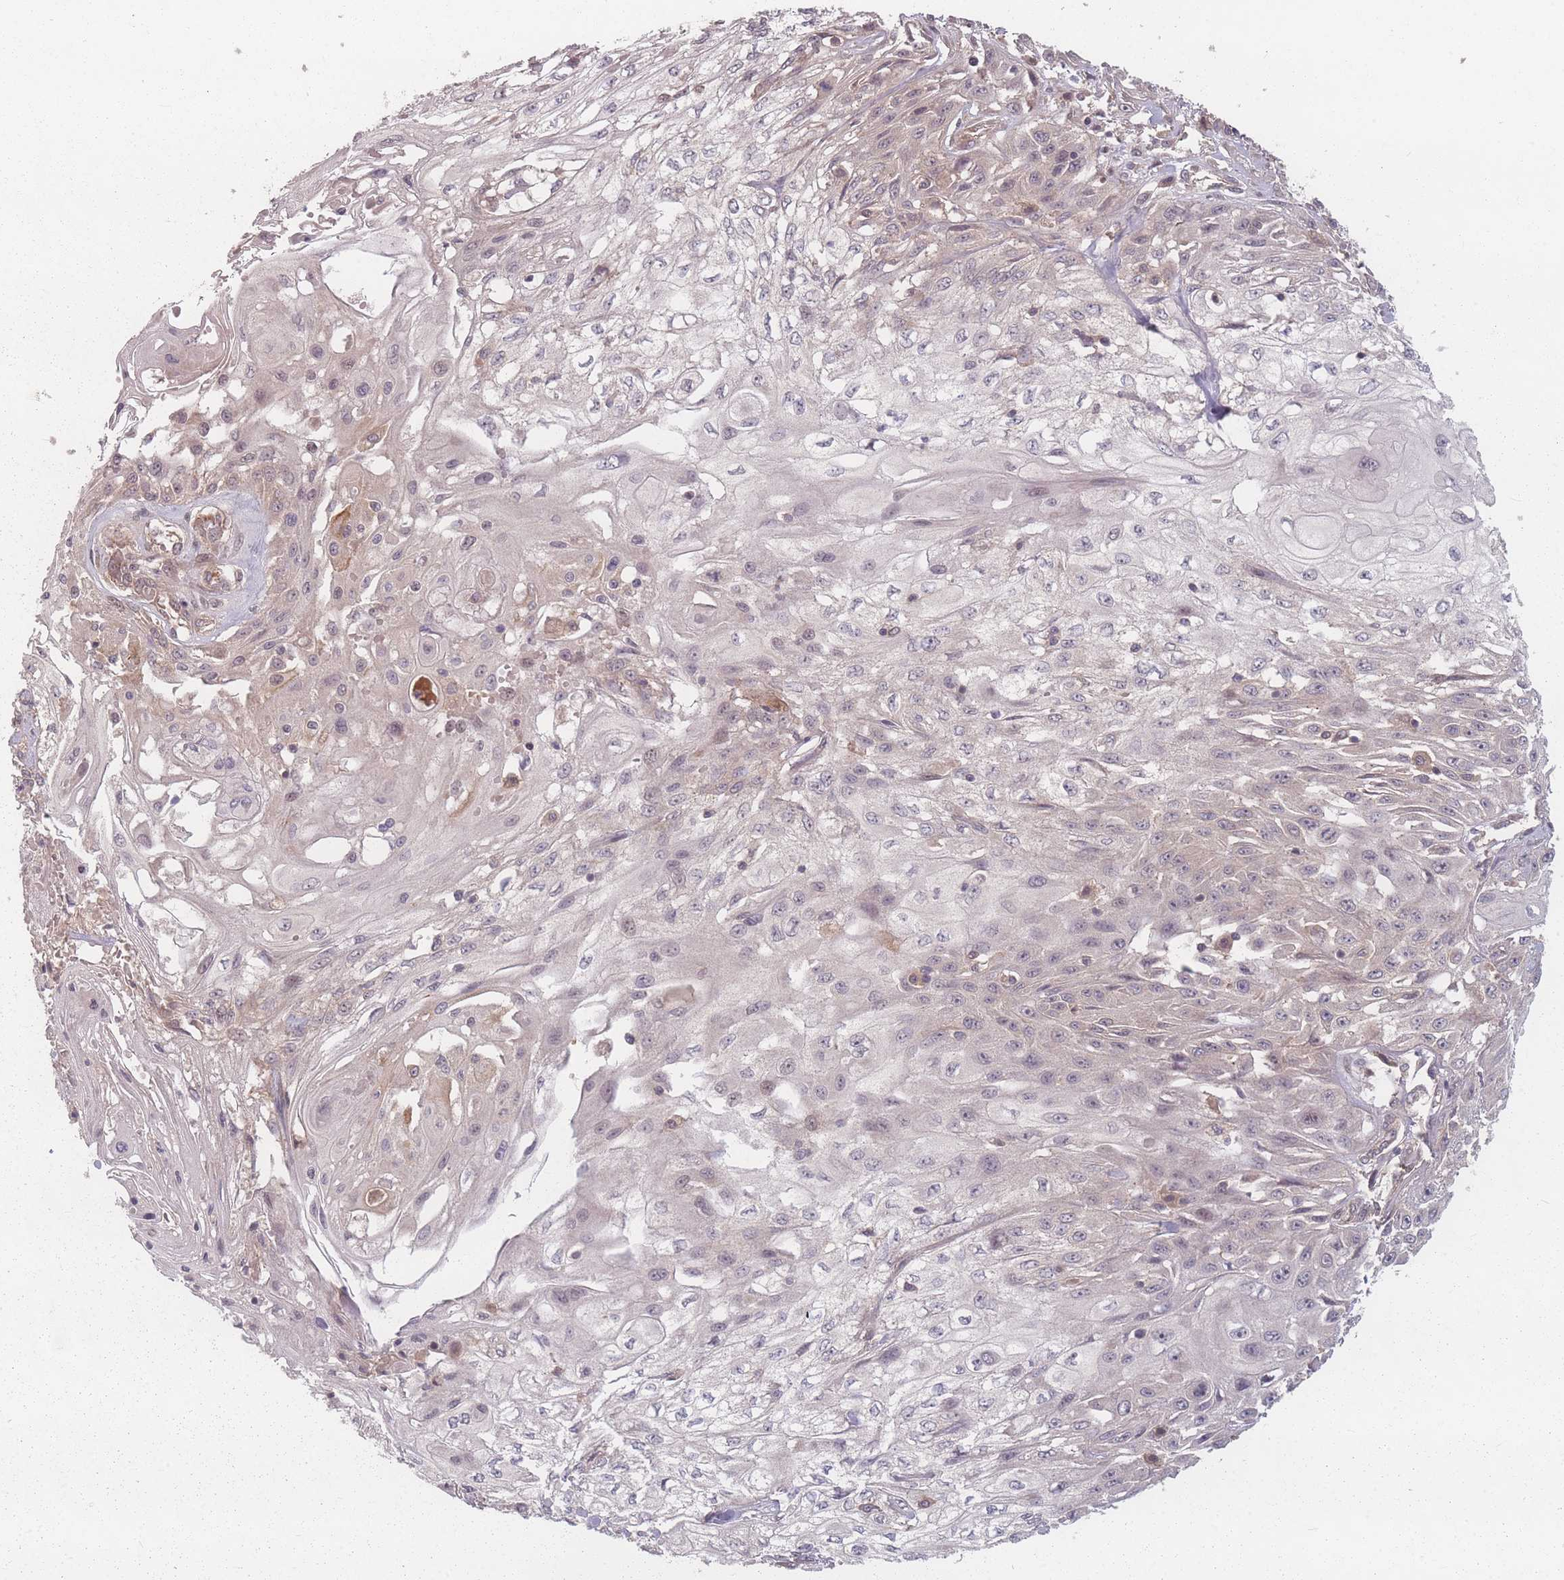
{"staining": {"intensity": "negative", "quantity": "none", "location": "none"}, "tissue": "skin cancer", "cell_type": "Tumor cells", "image_type": "cancer", "snomed": [{"axis": "morphology", "description": "Squamous cell carcinoma, NOS"}, {"axis": "morphology", "description": "Squamous cell carcinoma, metastatic, NOS"}, {"axis": "topography", "description": "Skin"}, {"axis": "topography", "description": "Lymph node"}], "caption": "Skin squamous cell carcinoma stained for a protein using immunohistochemistry (IHC) demonstrates no expression tumor cells.", "gene": "HAGH", "patient": {"sex": "male", "age": 75}}